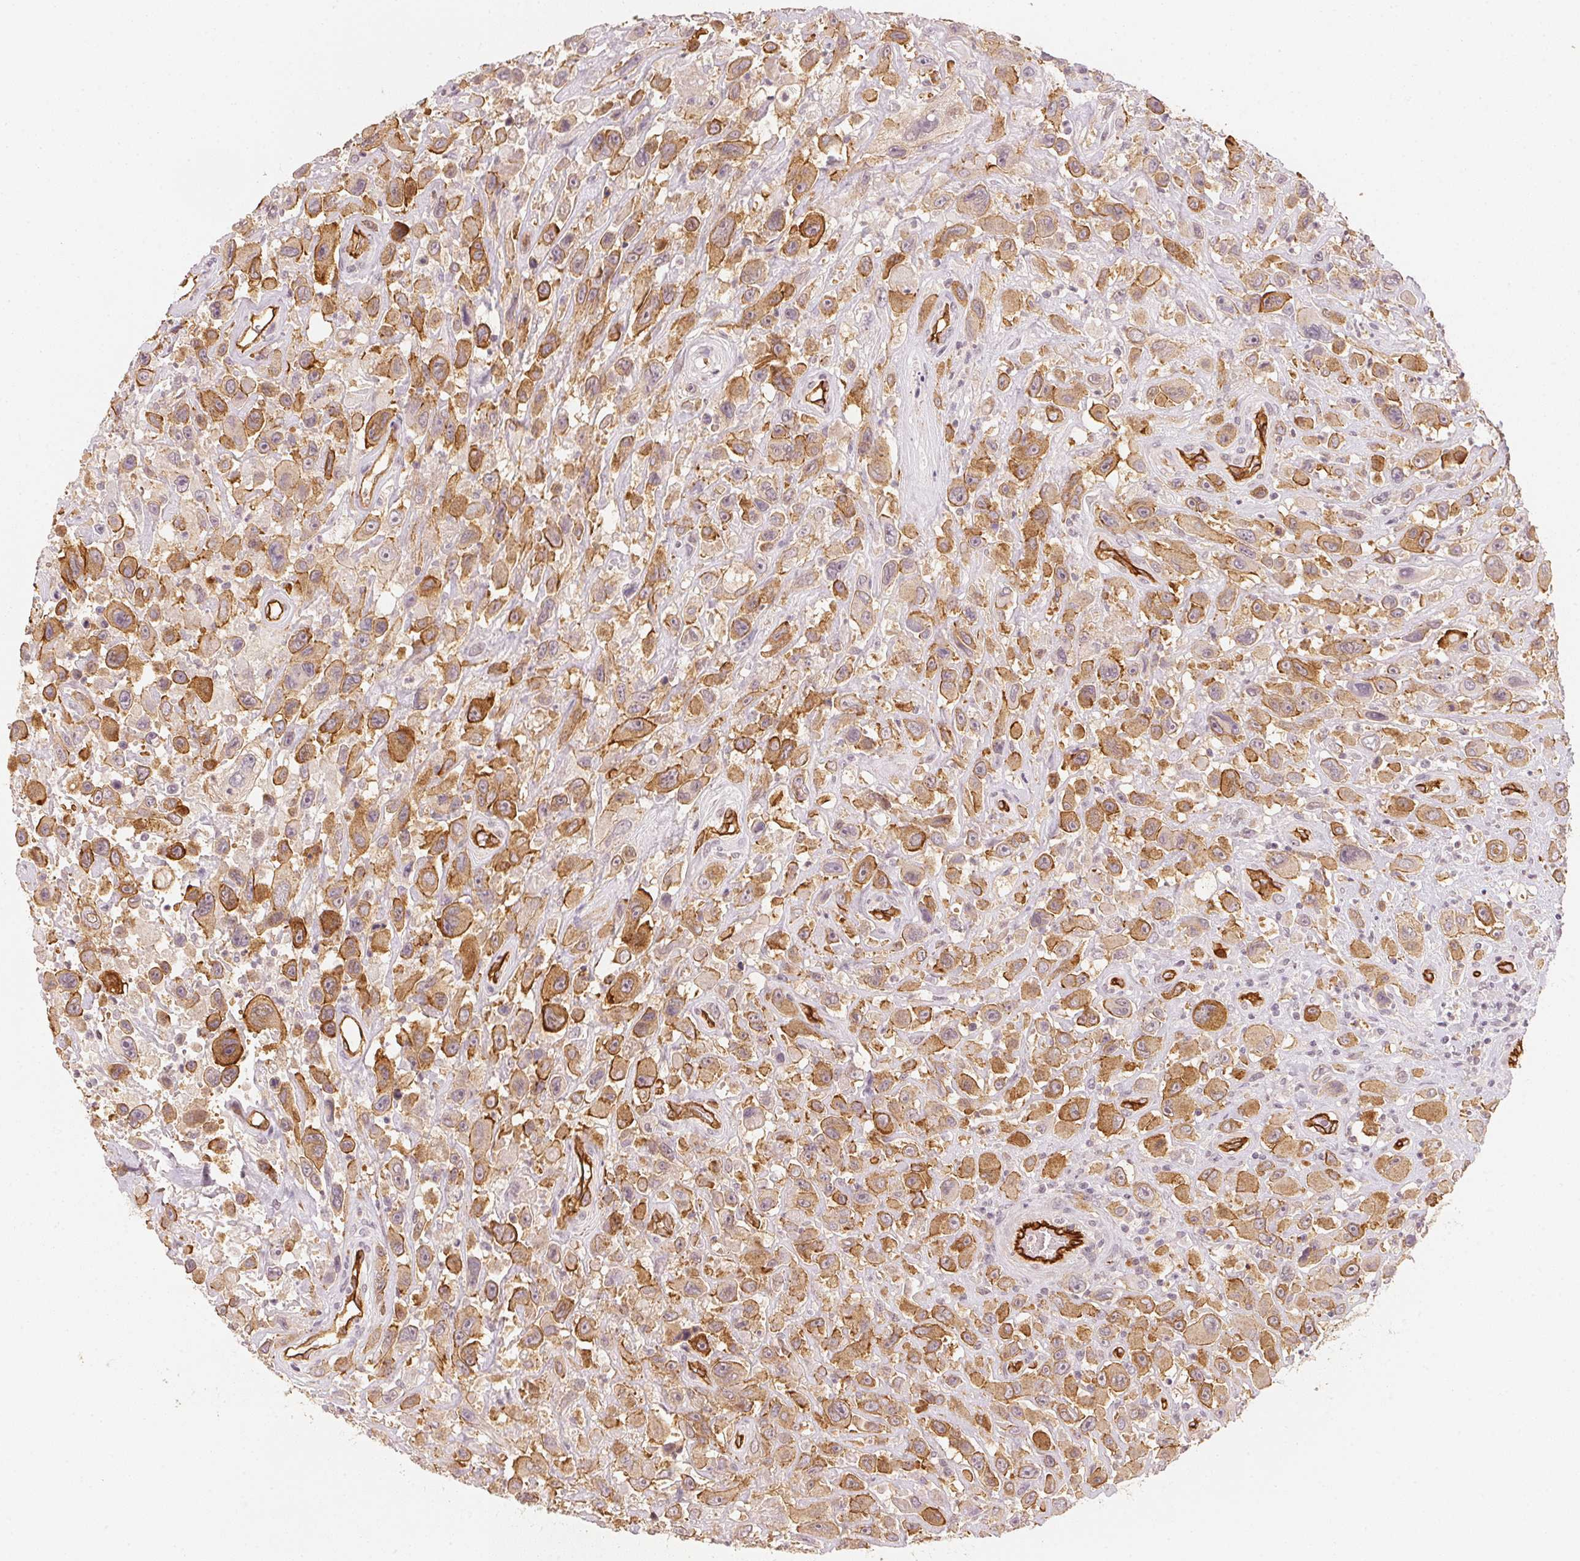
{"staining": {"intensity": "moderate", "quantity": ">75%", "location": "cytoplasmic/membranous"}, "tissue": "urothelial cancer", "cell_type": "Tumor cells", "image_type": "cancer", "snomed": [{"axis": "morphology", "description": "Urothelial carcinoma, High grade"}, {"axis": "topography", "description": "Urinary bladder"}], "caption": "Protein expression analysis of urothelial carcinoma (high-grade) demonstrates moderate cytoplasmic/membranous staining in approximately >75% of tumor cells. The protein of interest is shown in brown color, while the nuclei are stained blue.", "gene": "CIB1", "patient": {"sex": "male", "age": 53}}